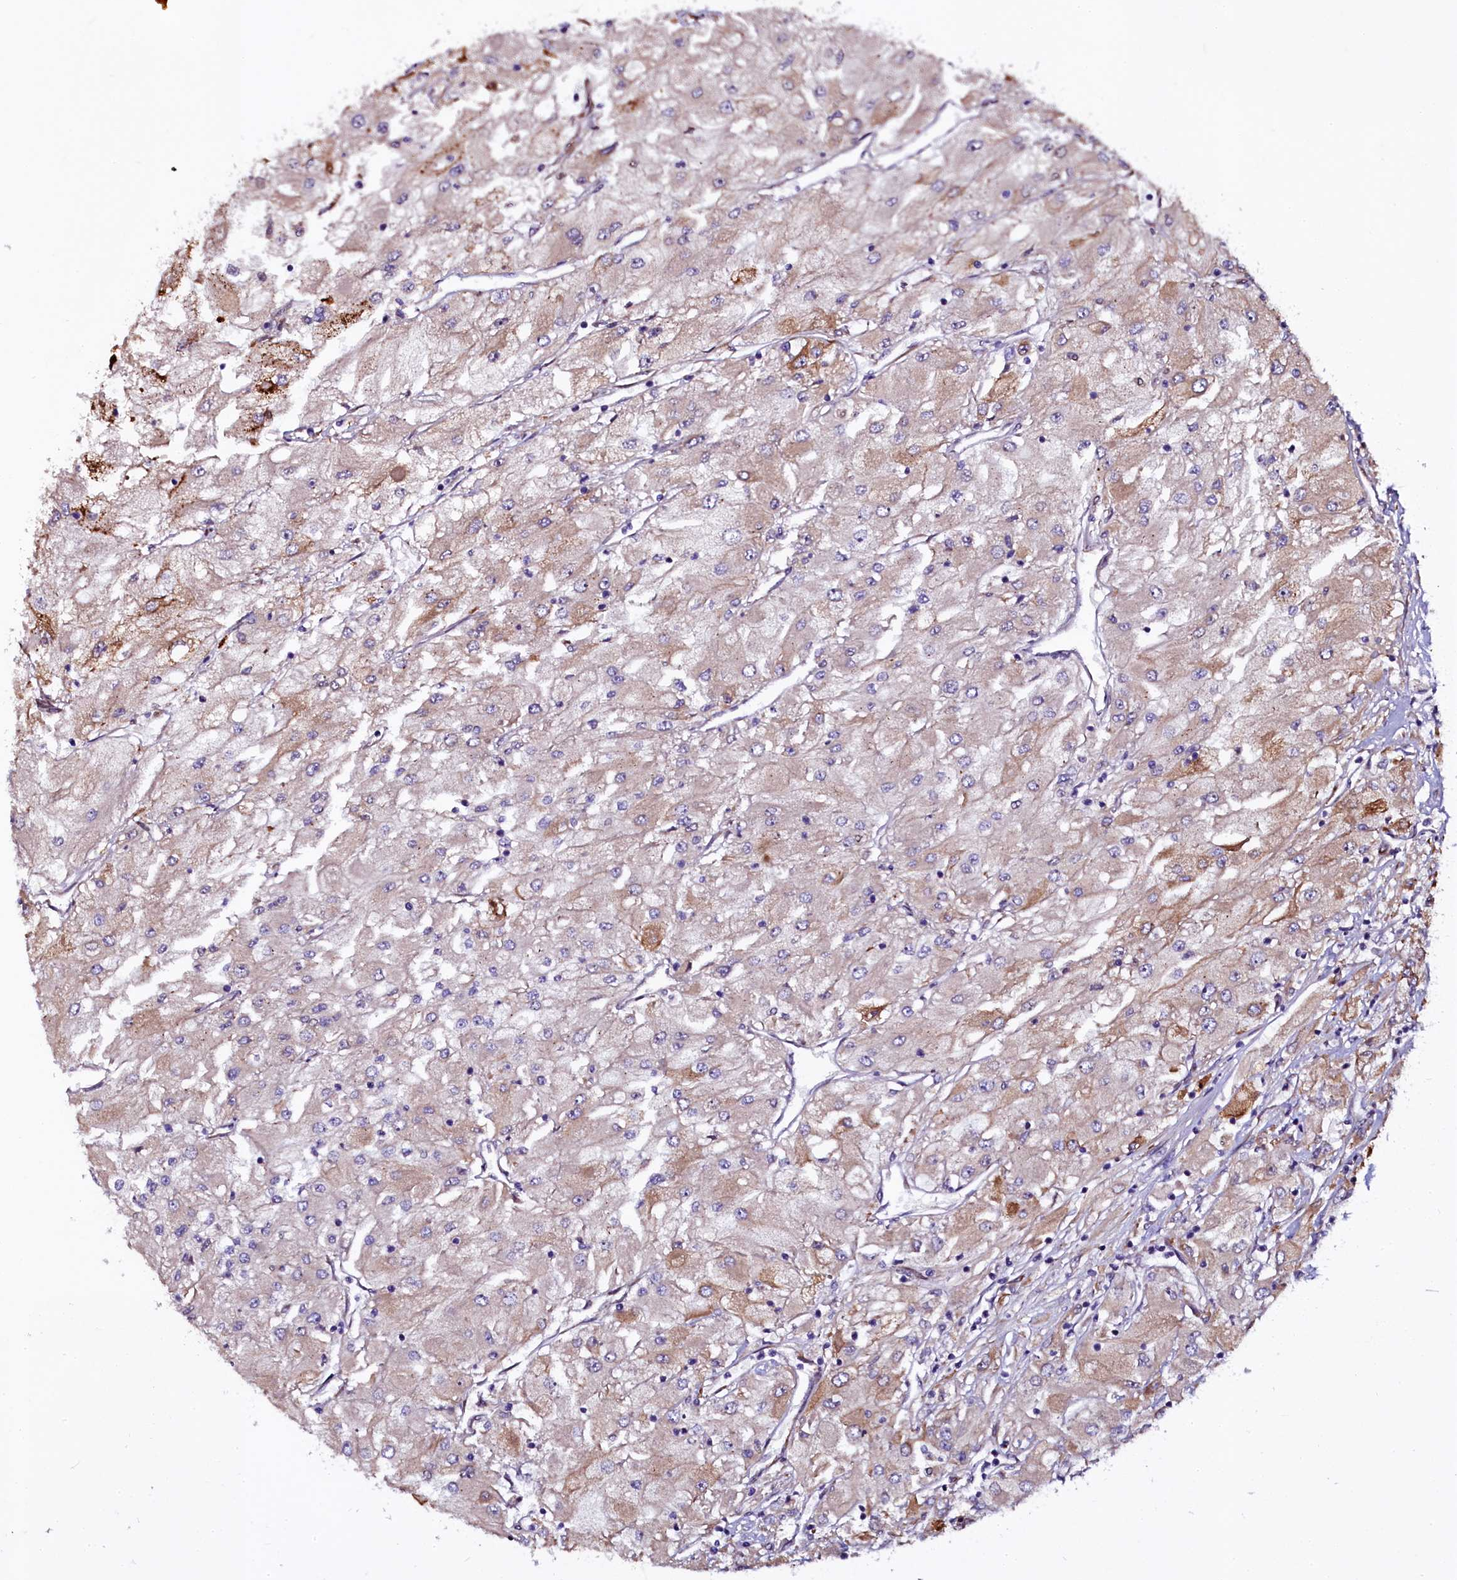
{"staining": {"intensity": "moderate", "quantity": "<25%", "location": "cytoplasmic/membranous"}, "tissue": "renal cancer", "cell_type": "Tumor cells", "image_type": "cancer", "snomed": [{"axis": "morphology", "description": "Adenocarcinoma, NOS"}, {"axis": "topography", "description": "Kidney"}], "caption": "High-magnification brightfield microscopy of renal cancer stained with DAB (brown) and counterstained with hematoxylin (blue). tumor cells exhibit moderate cytoplasmic/membranous expression is appreciated in approximately<25% of cells.", "gene": "N4BP1", "patient": {"sex": "male", "age": 80}}